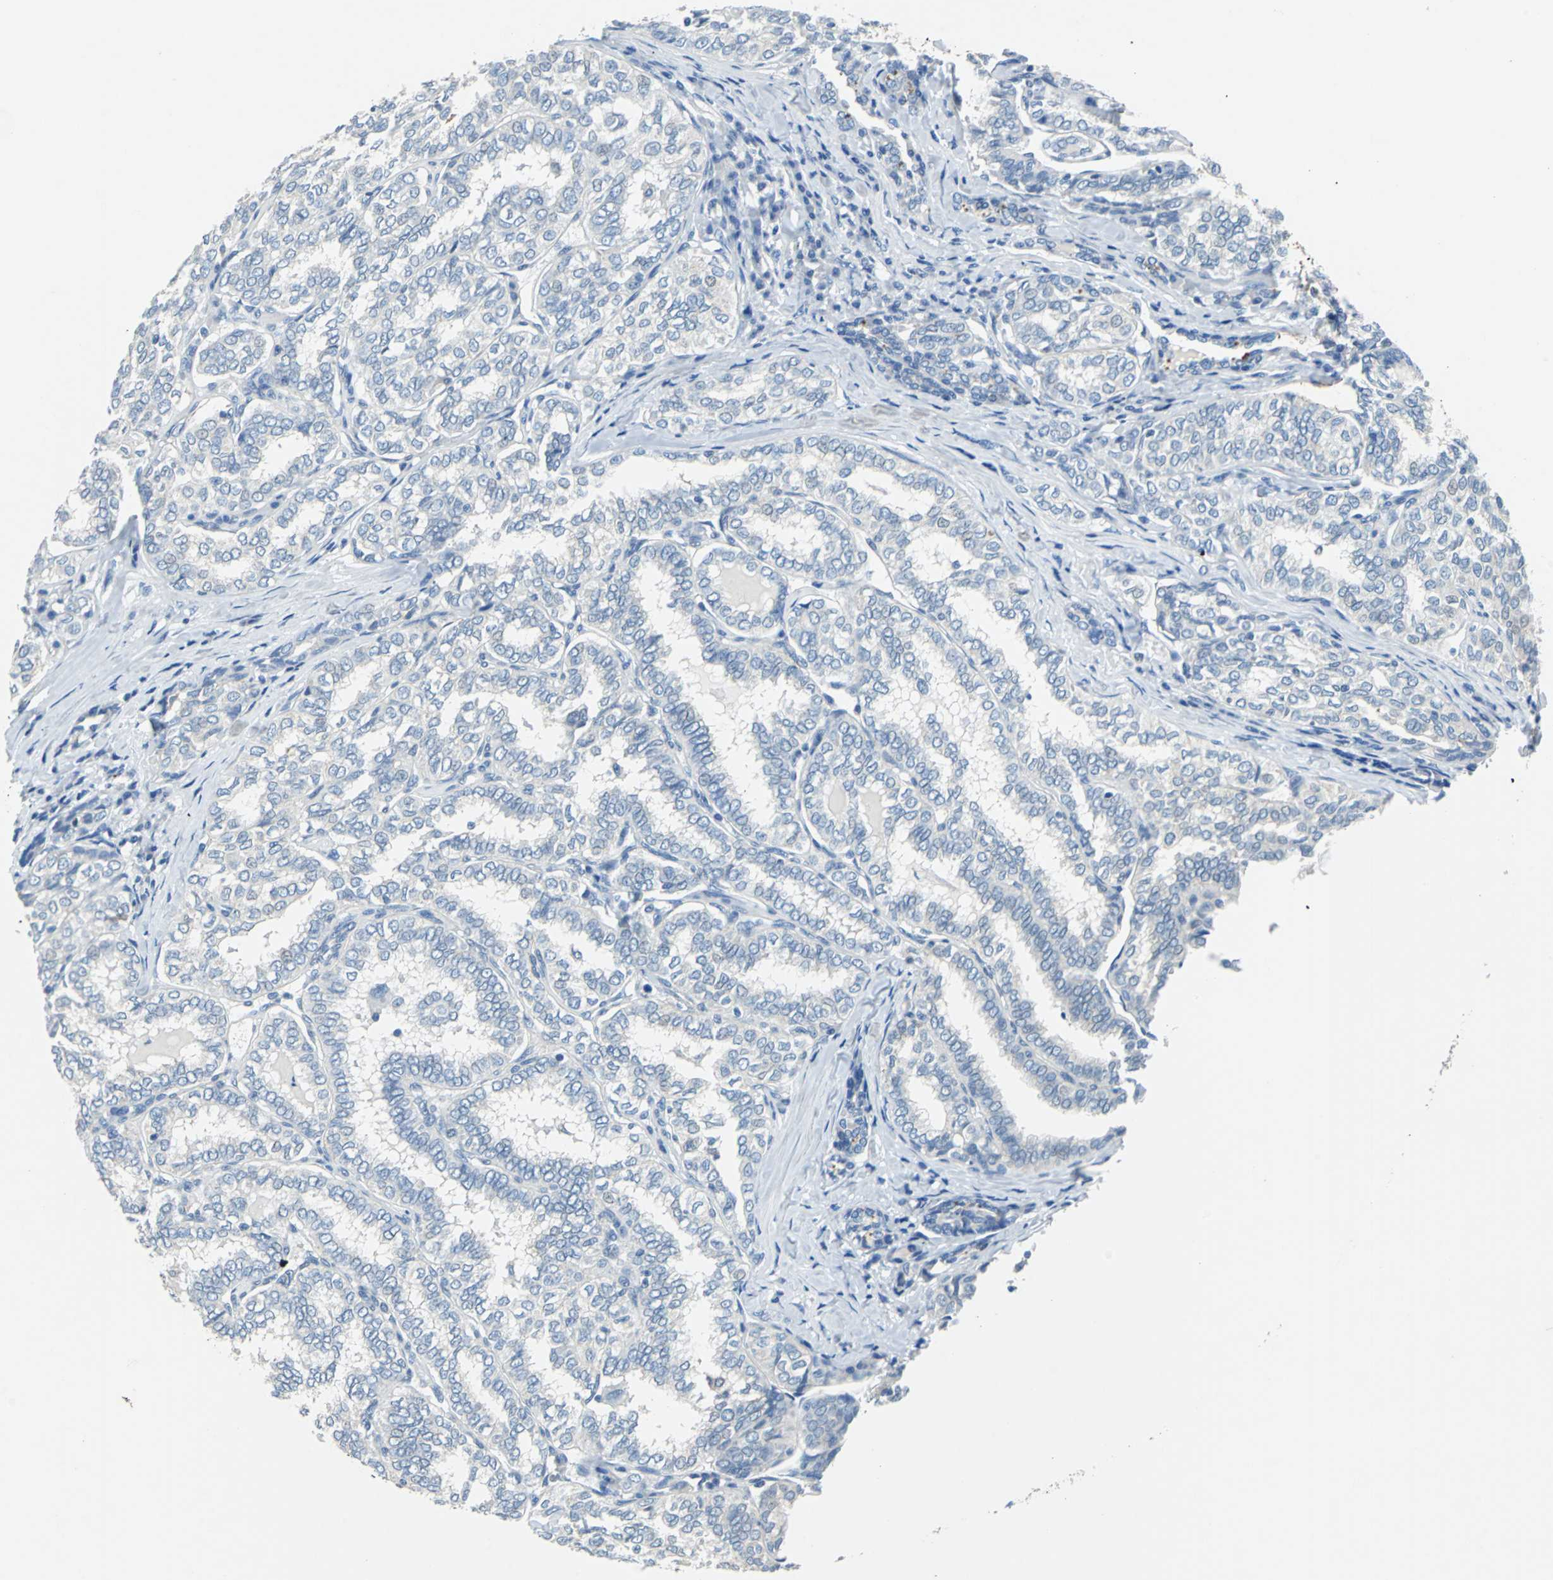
{"staining": {"intensity": "negative", "quantity": "none", "location": "none"}, "tissue": "thyroid cancer", "cell_type": "Tumor cells", "image_type": "cancer", "snomed": [{"axis": "morphology", "description": "Papillary adenocarcinoma, NOS"}, {"axis": "topography", "description": "Thyroid gland"}], "caption": "Immunohistochemical staining of thyroid papillary adenocarcinoma shows no significant positivity in tumor cells.", "gene": "TEX264", "patient": {"sex": "female", "age": 30}}